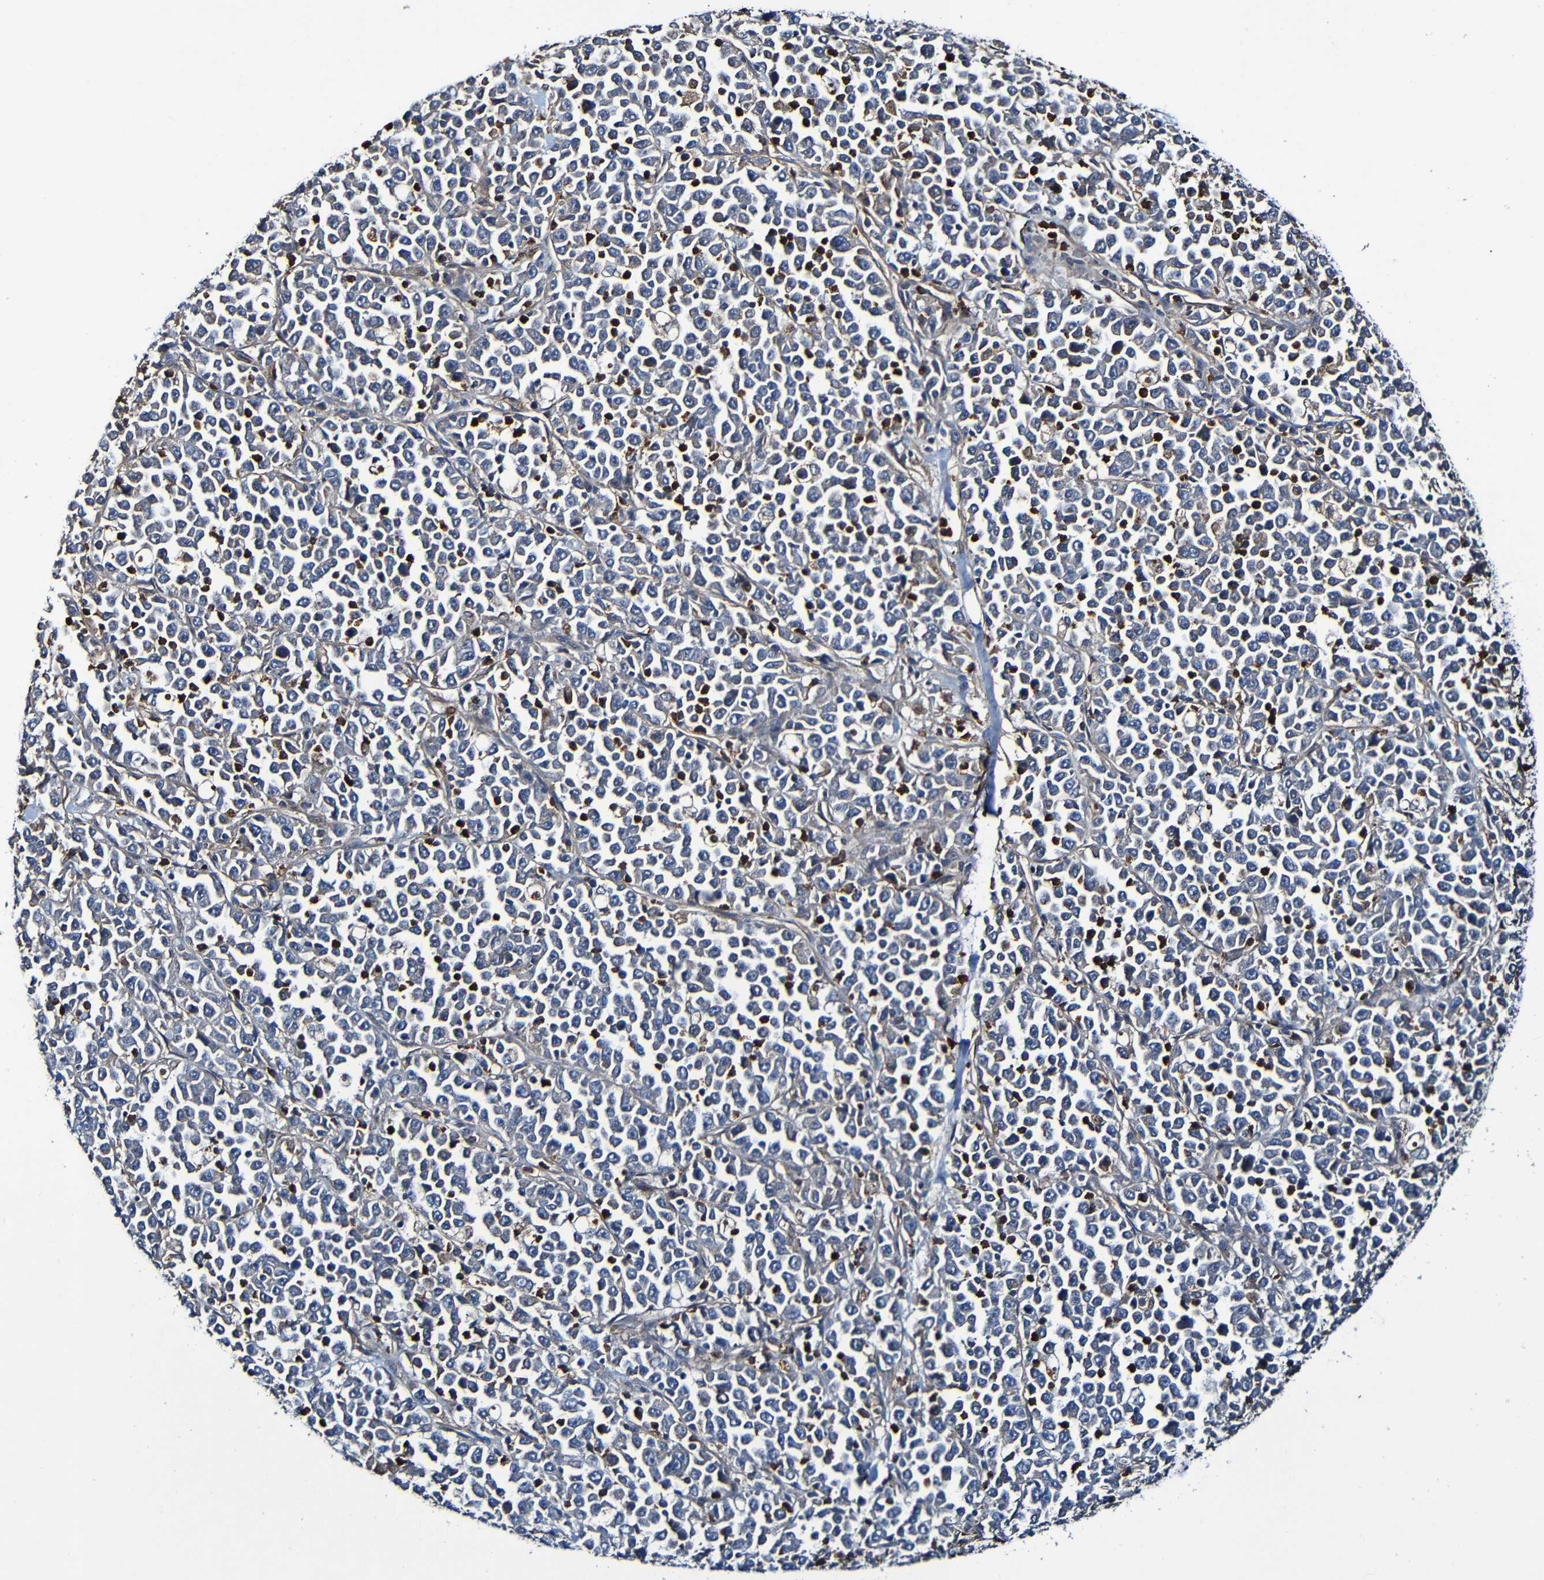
{"staining": {"intensity": "negative", "quantity": "none", "location": "none"}, "tissue": "stomach cancer", "cell_type": "Tumor cells", "image_type": "cancer", "snomed": [{"axis": "morphology", "description": "Normal tissue, NOS"}, {"axis": "morphology", "description": "Adenocarcinoma, NOS"}, {"axis": "topography", "description": "Stomach, upper"}, {"axis": "topography", "description": "Stomach"}], "caption": "This histopathology image is of adenocarcinoma (stomach) stained with immunohistochemistry (IHC) to label a protein in brown with the nuclei are counter-stained blue. There is no positivity in tumor cells.", "gene": "ADAM15", "patient": {"sex": "male", "age": 59}}